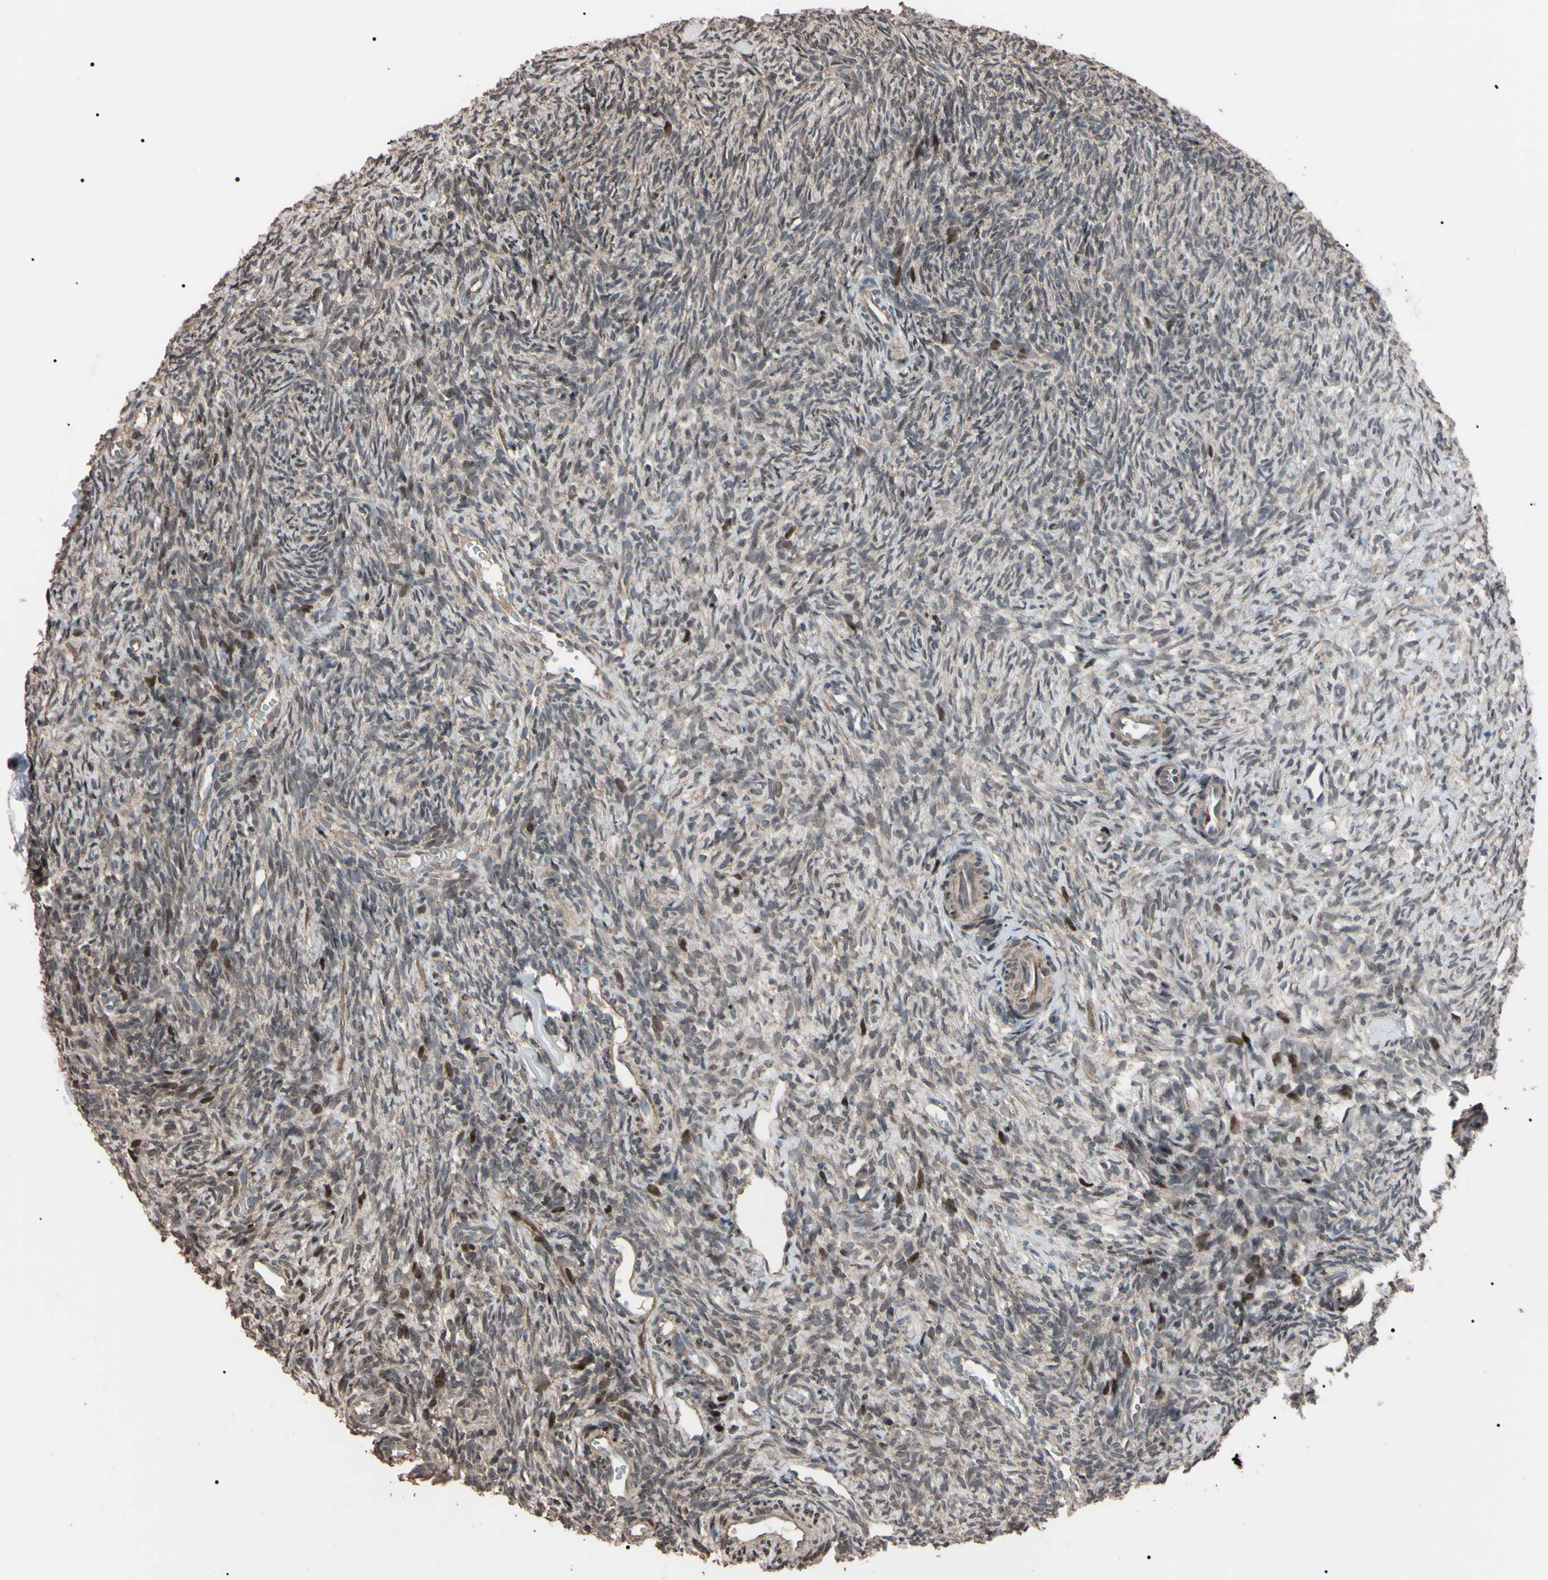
{"staining": {"intensity": "moderate", "quantity": "<25%", "location": "nuclear"}, "tissue": "ovary", "cell_type": "Ovarian stroma cells", "image_type": "normal", "snomed": [{"axis": "morphology", "description": "Normal tissue, NOS"}, {"axis": "topography", "description": "Ovary"}], "caption": "Ovary stained with immunohistochemistry (IHC) demonstrates moderate nuclear expression in approximately <25% of ovarian stroma cells. The protein is shown in brown color, while the nuclei are stained blue.", "gene": "TNFRSF1A", "patient": {"sex": "female", "age": 35}}